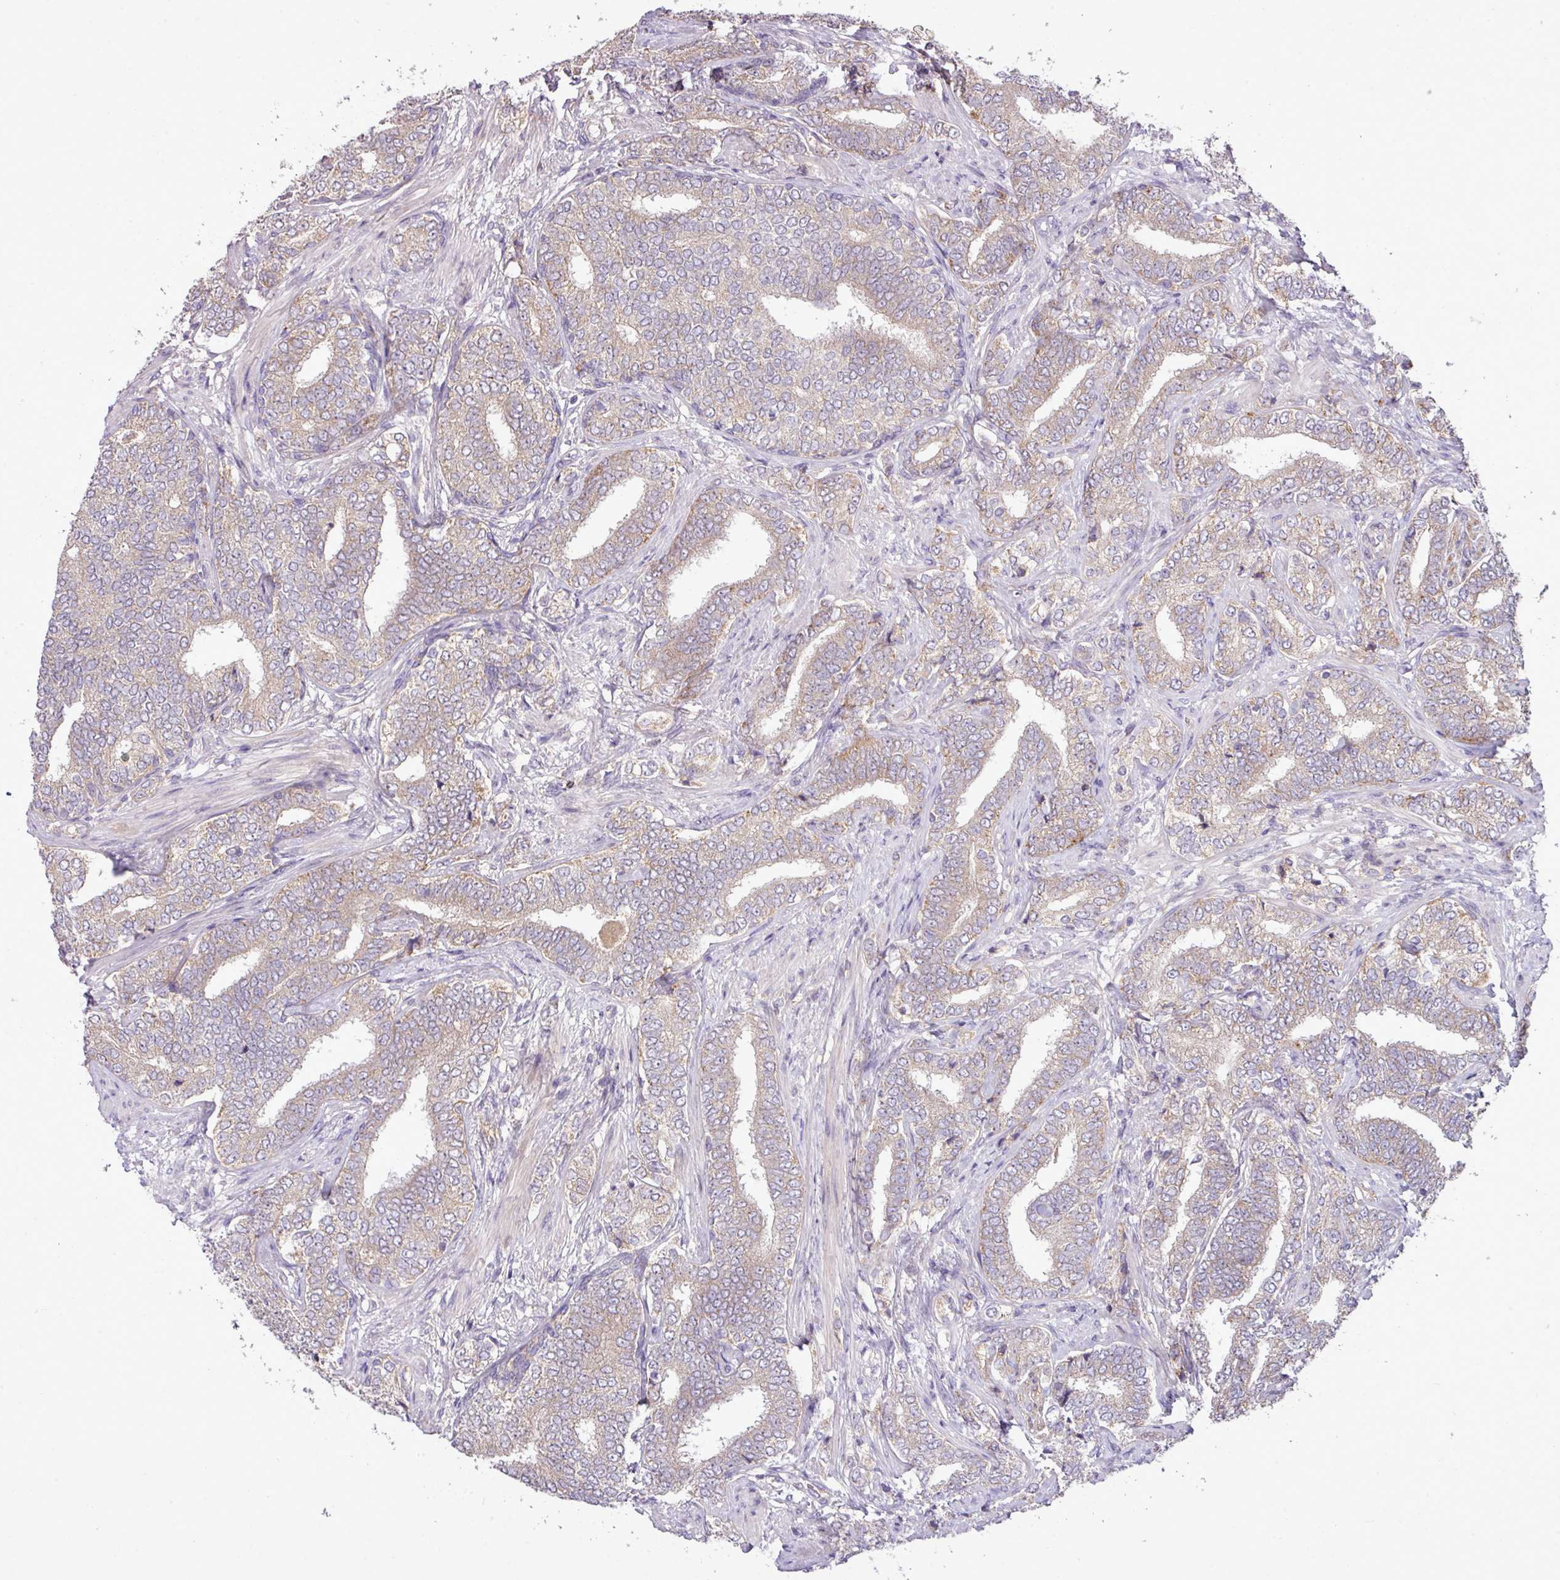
{"staining": {"intensity": "weak", "quantity": "25%-75%", "location": "cytoplasmic/membranous"}, "tissue": "prostate cancer", "cell_type": "Tumor cells", "image_type": "cancer", "snomed": [{"axis": "morphology", "description": "Adenocarcinoma, High grade"}, {"axis": "topography", "description": "Prostate"}], "caption": "Prostate cancer (high-grade adenocarcinoma) tissue displays weak cytoplasmic/membranous expression in about 25%-75% of tumor cells", "gene": "XIAP", "patient": {"sex": "male", "age": 72}}